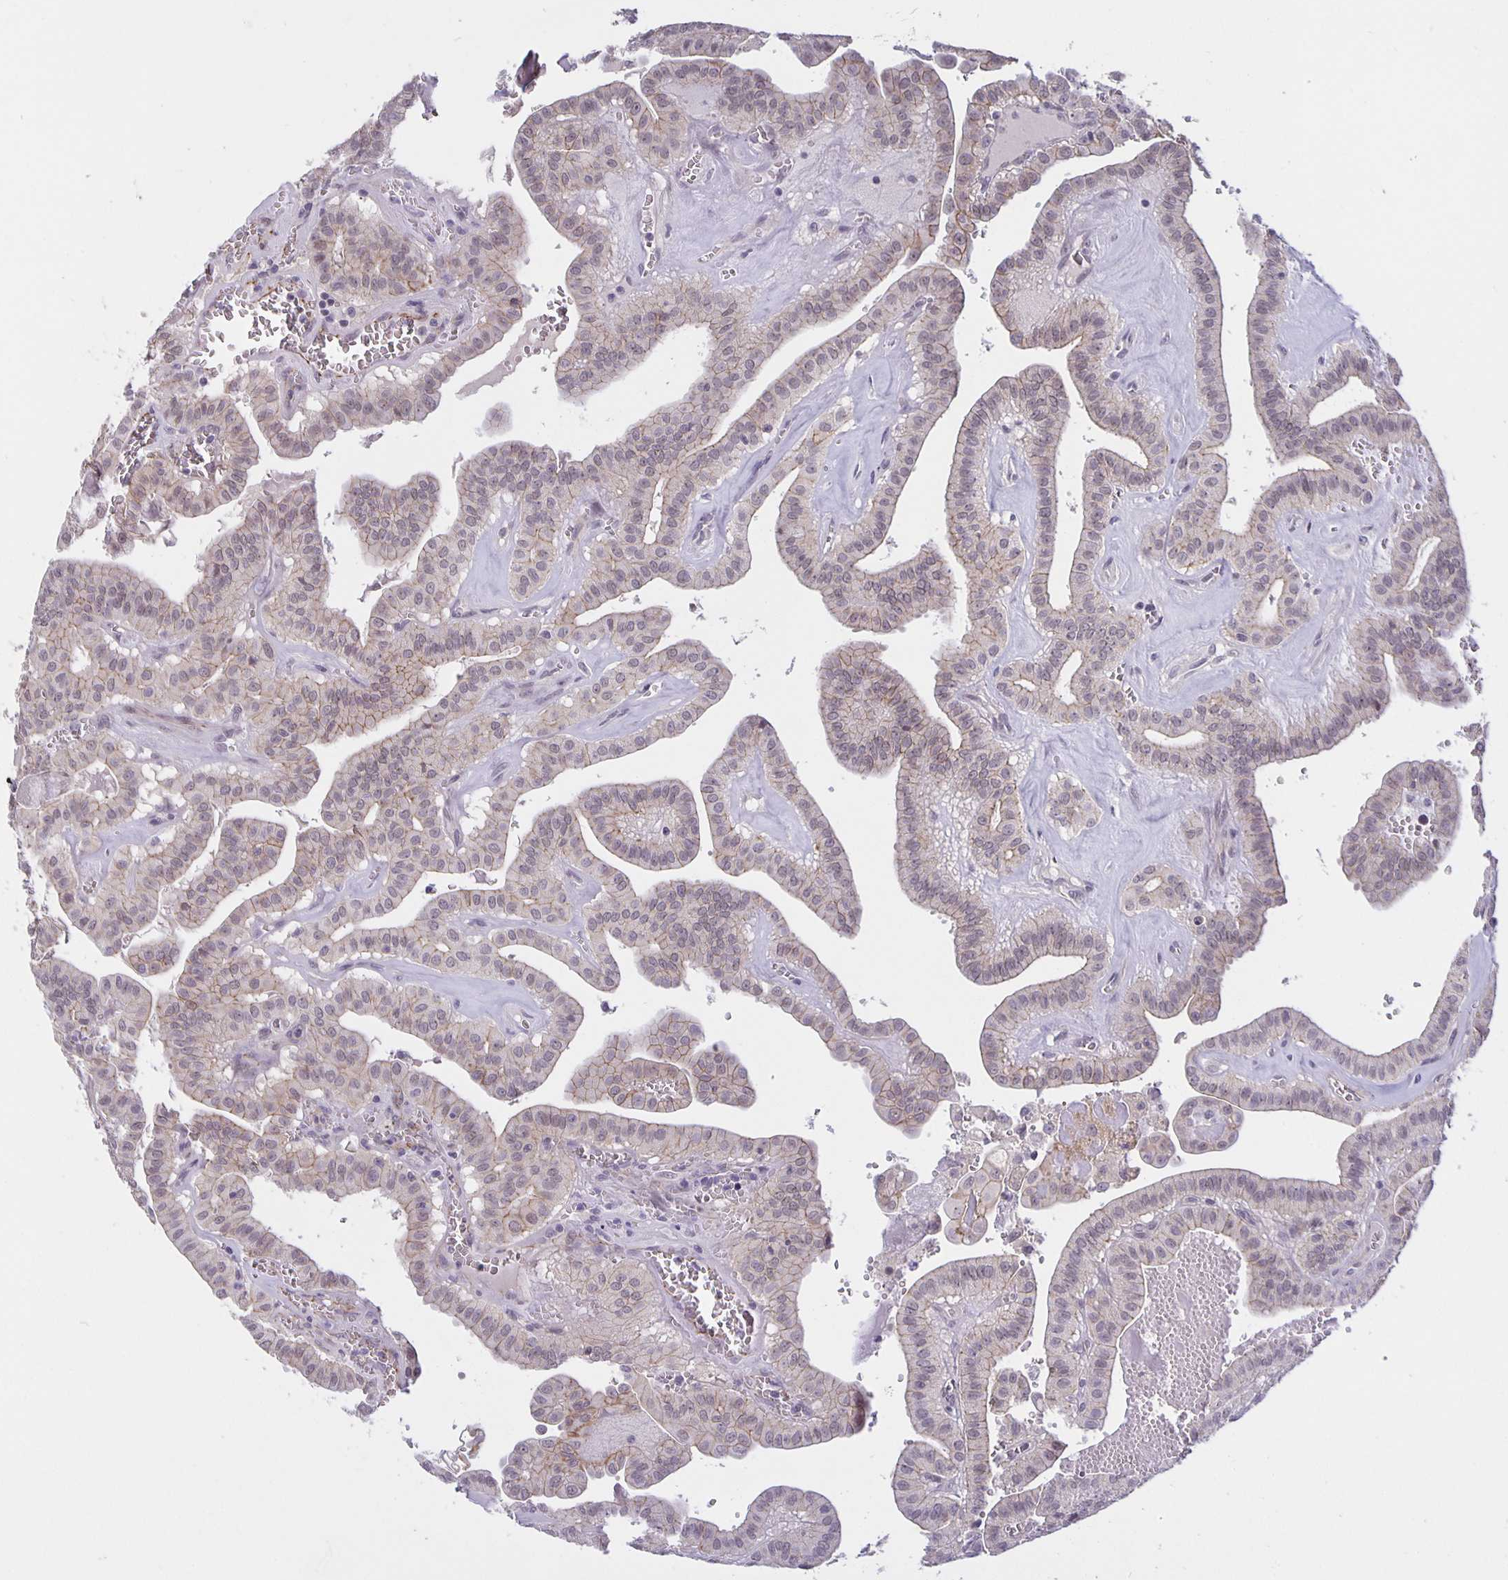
{"staining": {"intensity": "weak", "quantity": "25%-75%", "location": "cytoplasmic/membranous"}, "tissue": "thyroid cancer", "cell_type": "Tumor cells", "image_type": "cancer", "snomed": [{"axis": "morphology", "description": "Papillary adenocarcinoma, NOS"}, {"axis": "topography", "description": "Thyroid gland"}], "caption": "The immunohistochemical stain labels weak cytoplasmic/membranous expression in tumor cells of thyroid cancer (papillary adenocarcinoma) tissue.", "gene": "ARVCF", "patient": {"sex": "male", "age": 52}}